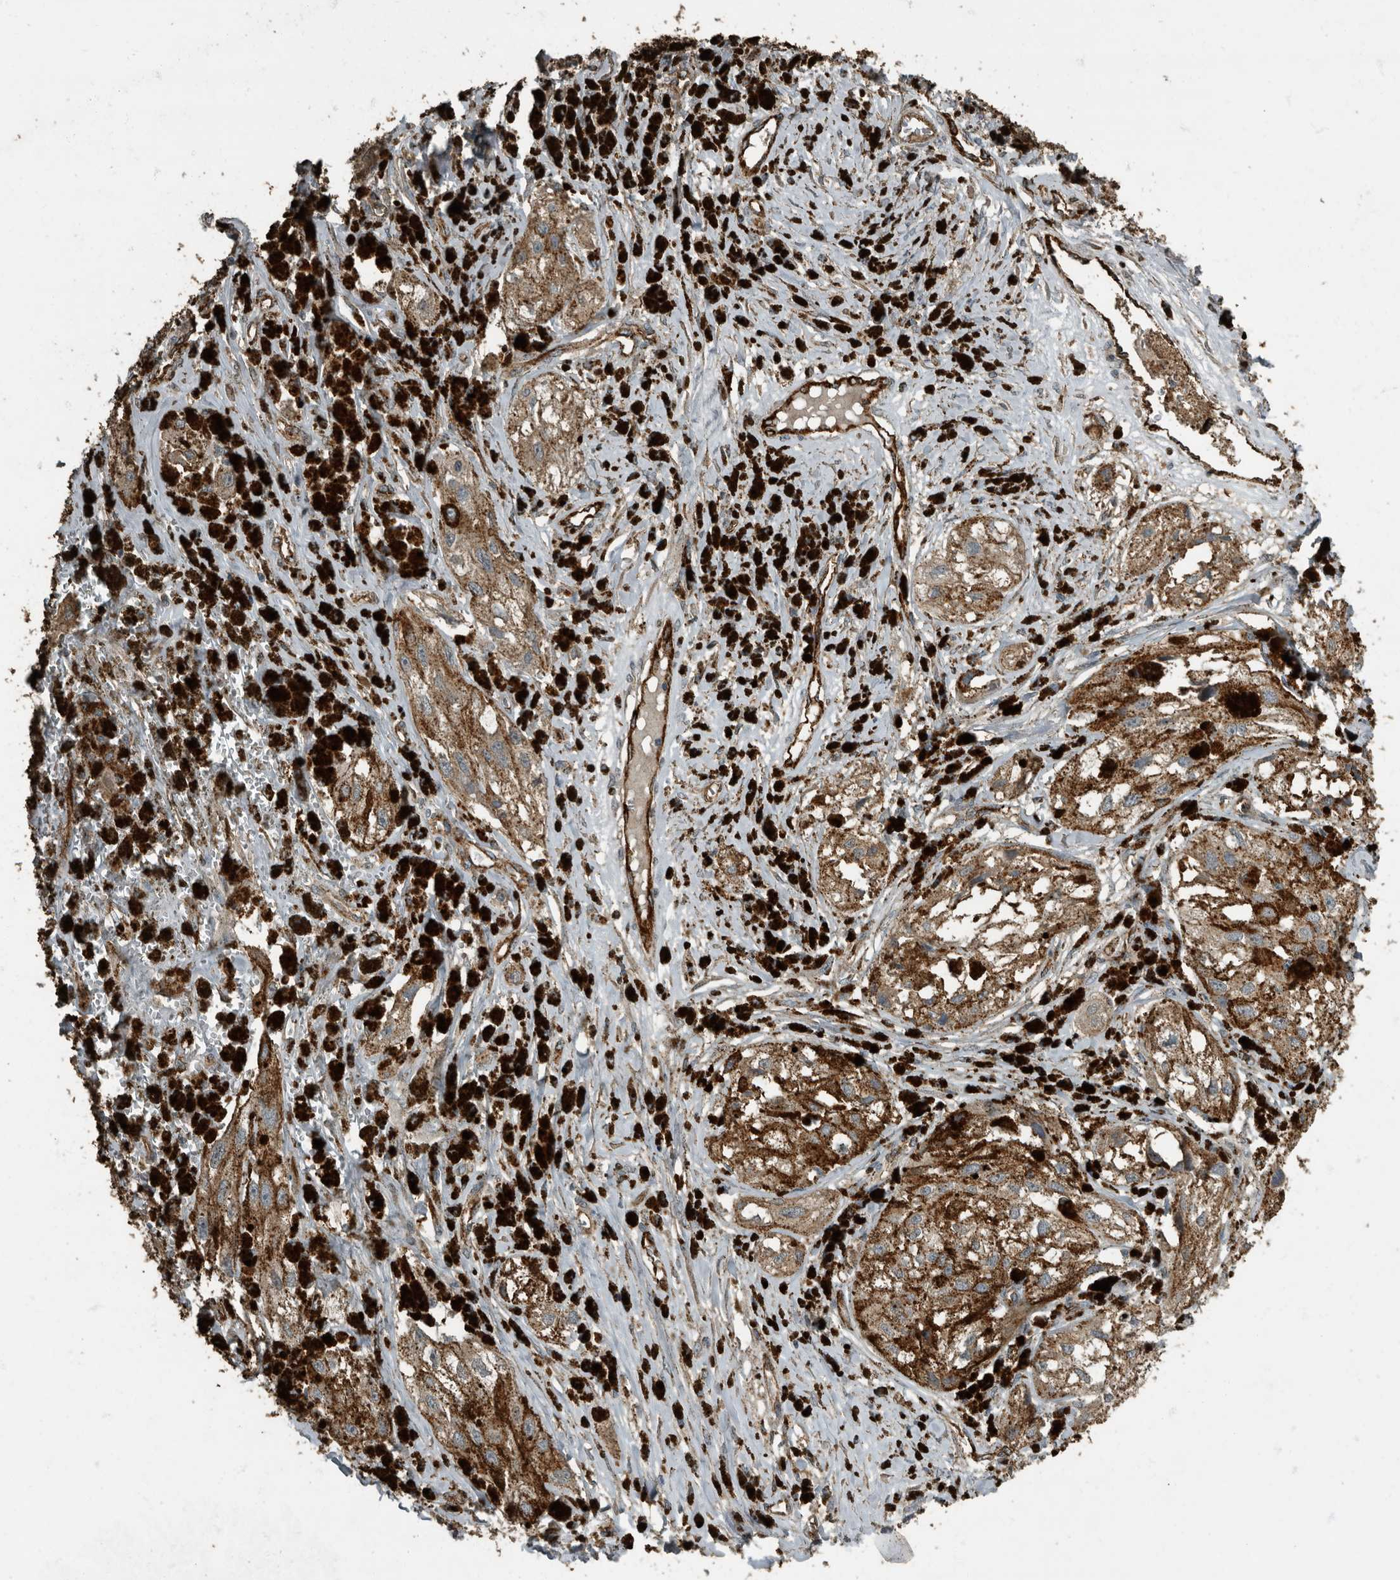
{"staining": {"intensity": "weak", "quantity": ">75%", "location": "cytoplasmic/membranous"}, "tissue": "melanoma", "cell_type": "Tumor cells", "image_type": "cancer", "snomed": [{"axis": "morphology", "description": "Malignant melanoma, NOS"}, {"axis": "topography", "description": "Skin"}], "caption": "A low amount of weak cytoplasmic/membranous staining is present in approximately >75% of tumor cells in malignant melanoma tissue.", "gene": "IL15RA", "patient": {"sex": "male", "age": 88}}